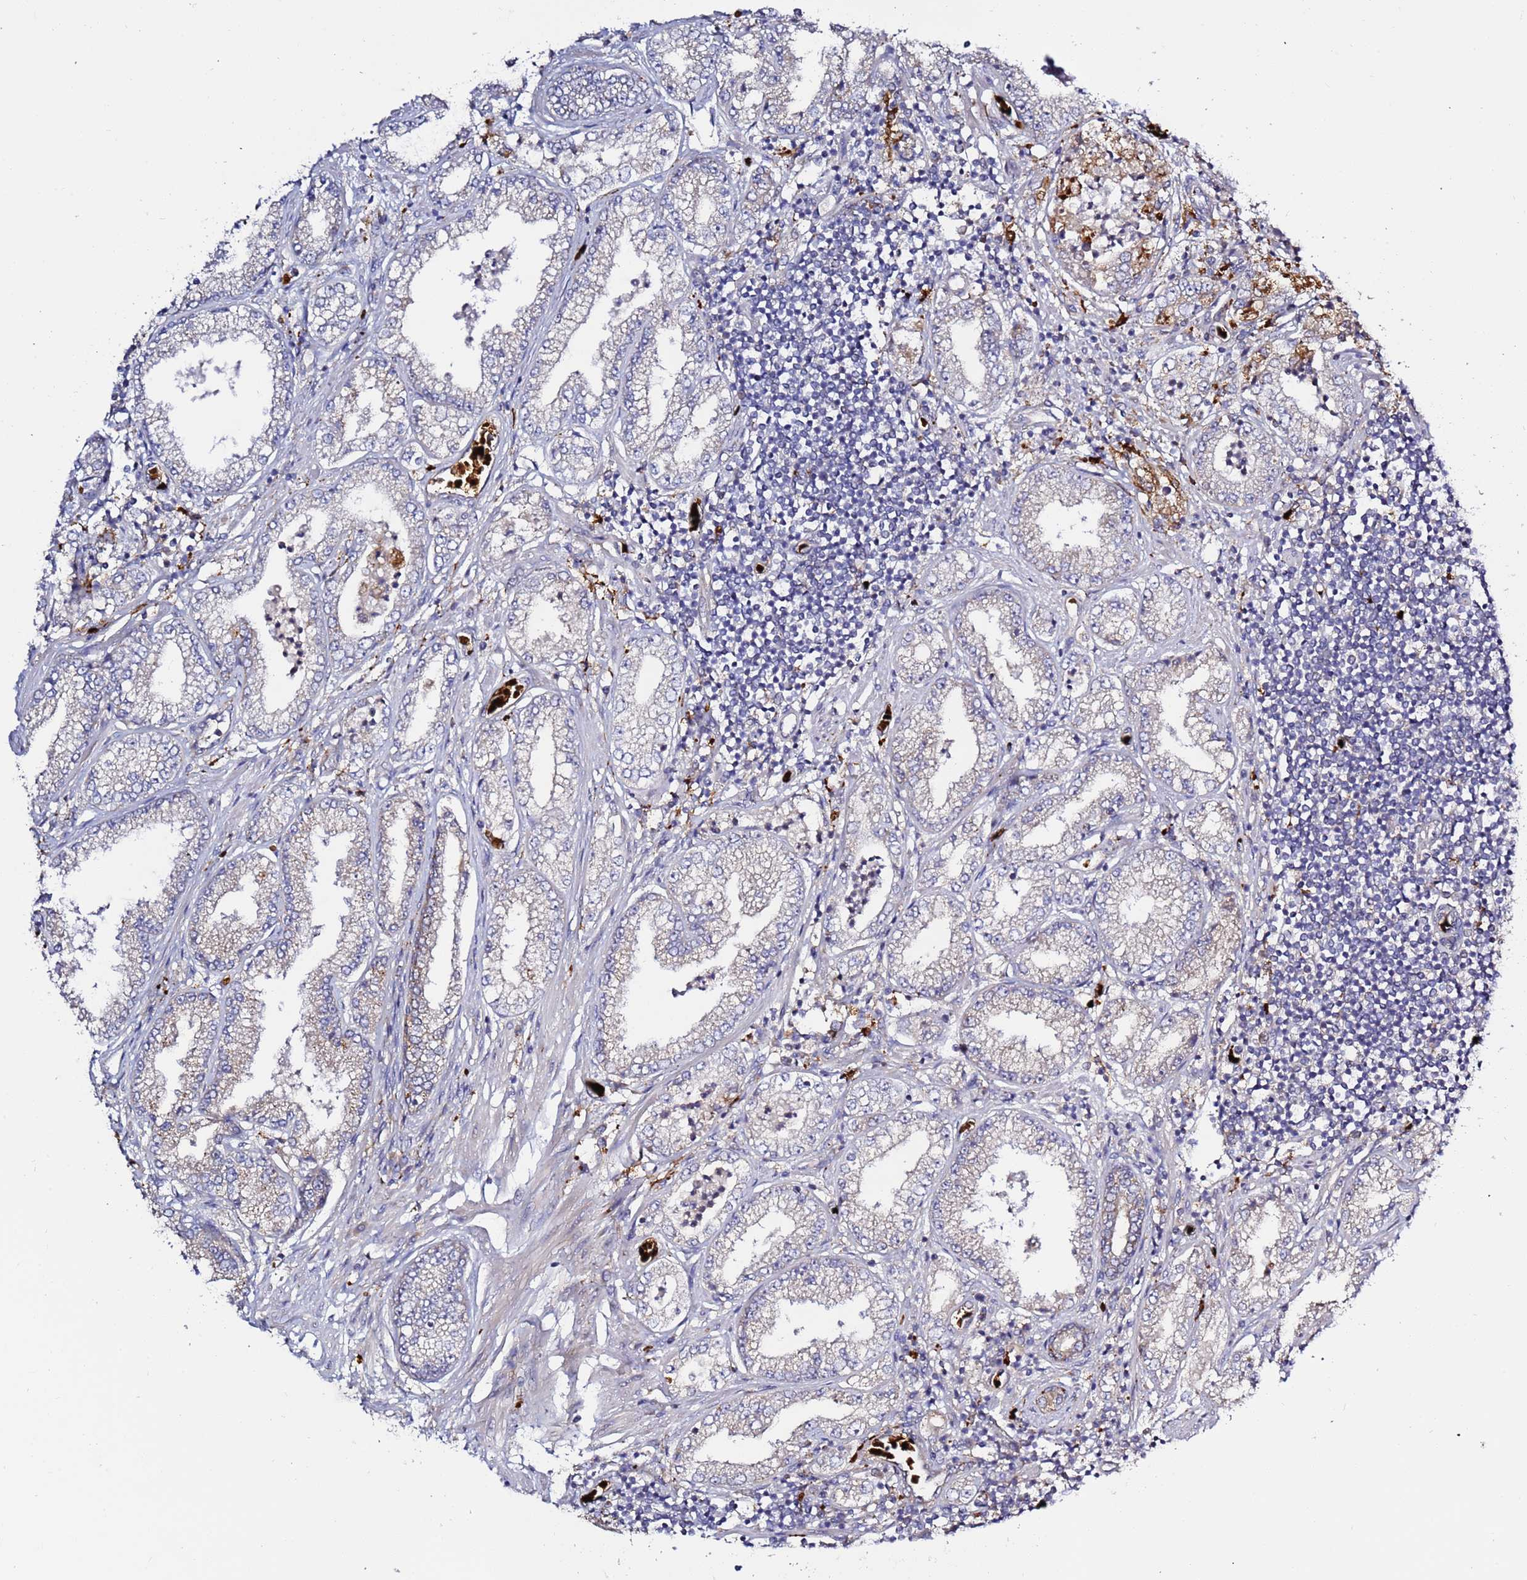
{"staining": {"intensity": "moderate", "quantity": "<25%", "location": "cytoplasmic/membranous"}, "tissue": "prostate cancer", "cell_type": "Tumor cells", "image_type": "cancer", "snomed": [{"axis": "morphology", "description": "Adenocarcinoma, High grade"}, {"axis": "topography", "description": "Prostate"}], "caption": "Brown immunohistochemical staining in prostate cancer (high-grade adenocarcinoma) shows moderate cytoplasmic/membranous staining in approximately <25% of tumor cells.", "gene": "VPS36", "patient": {"sex": "male", "age": 69}}